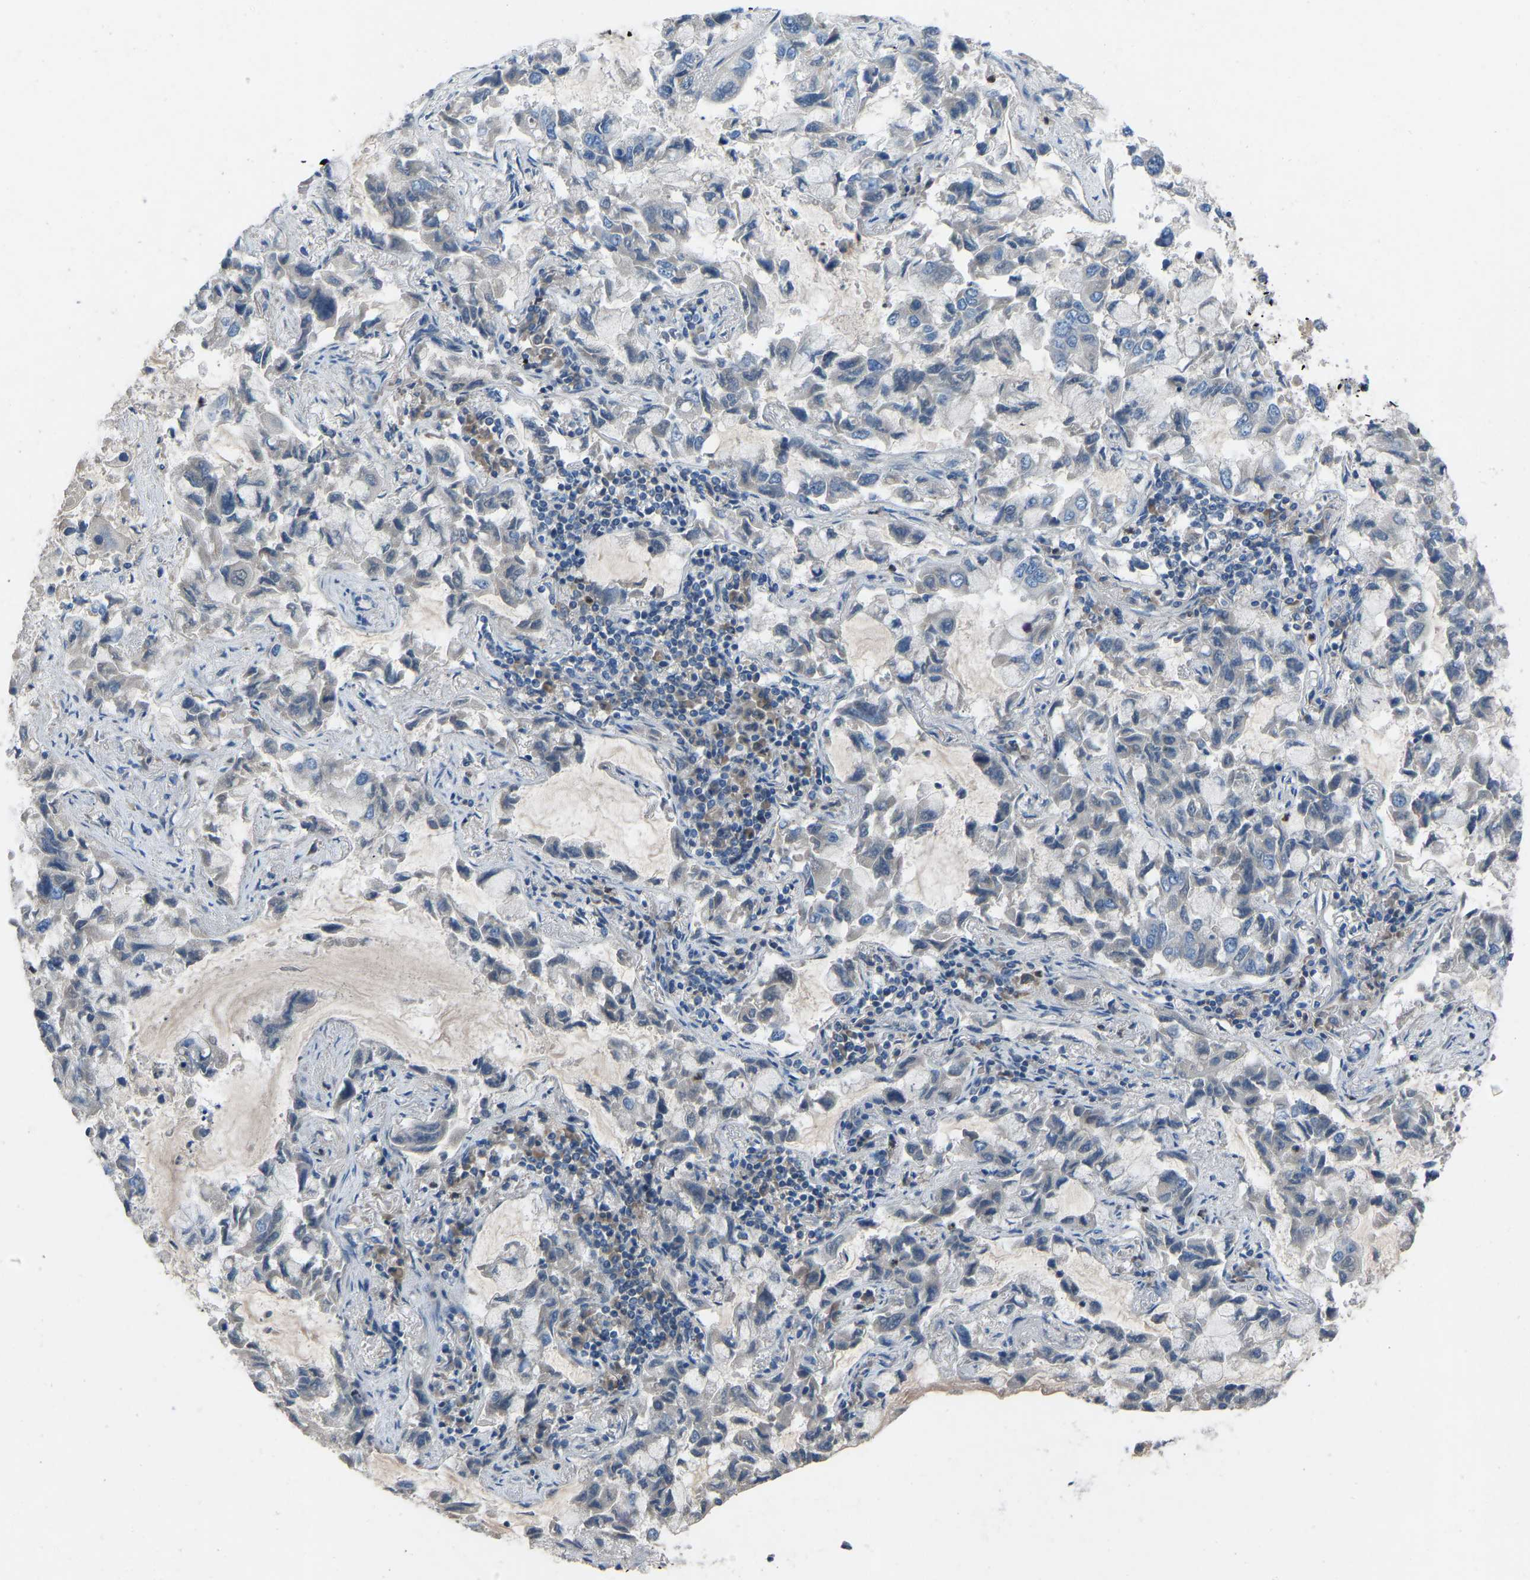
{"staining": {"intensity": "negative", "quantity": "none", "location": "none"}, "tissue": "lung cancer", "cell_type": "Tumor cells", "image_type": "cancer", "snomed": [{"axis": "morphology", "description": "Adenocarcinoma, NOS"}, {"axis": "topography", "description": "Lung"}], "caption": "Histopathology image shows no protein staining in tumor cells of lung adenocarcinoma tissue. The staining is performed using DAB brown chromogen with nuclei counter-stained in using hematoxylin.", "gene": "GRK6", "patient": {"sex": "male", "age": 64}}